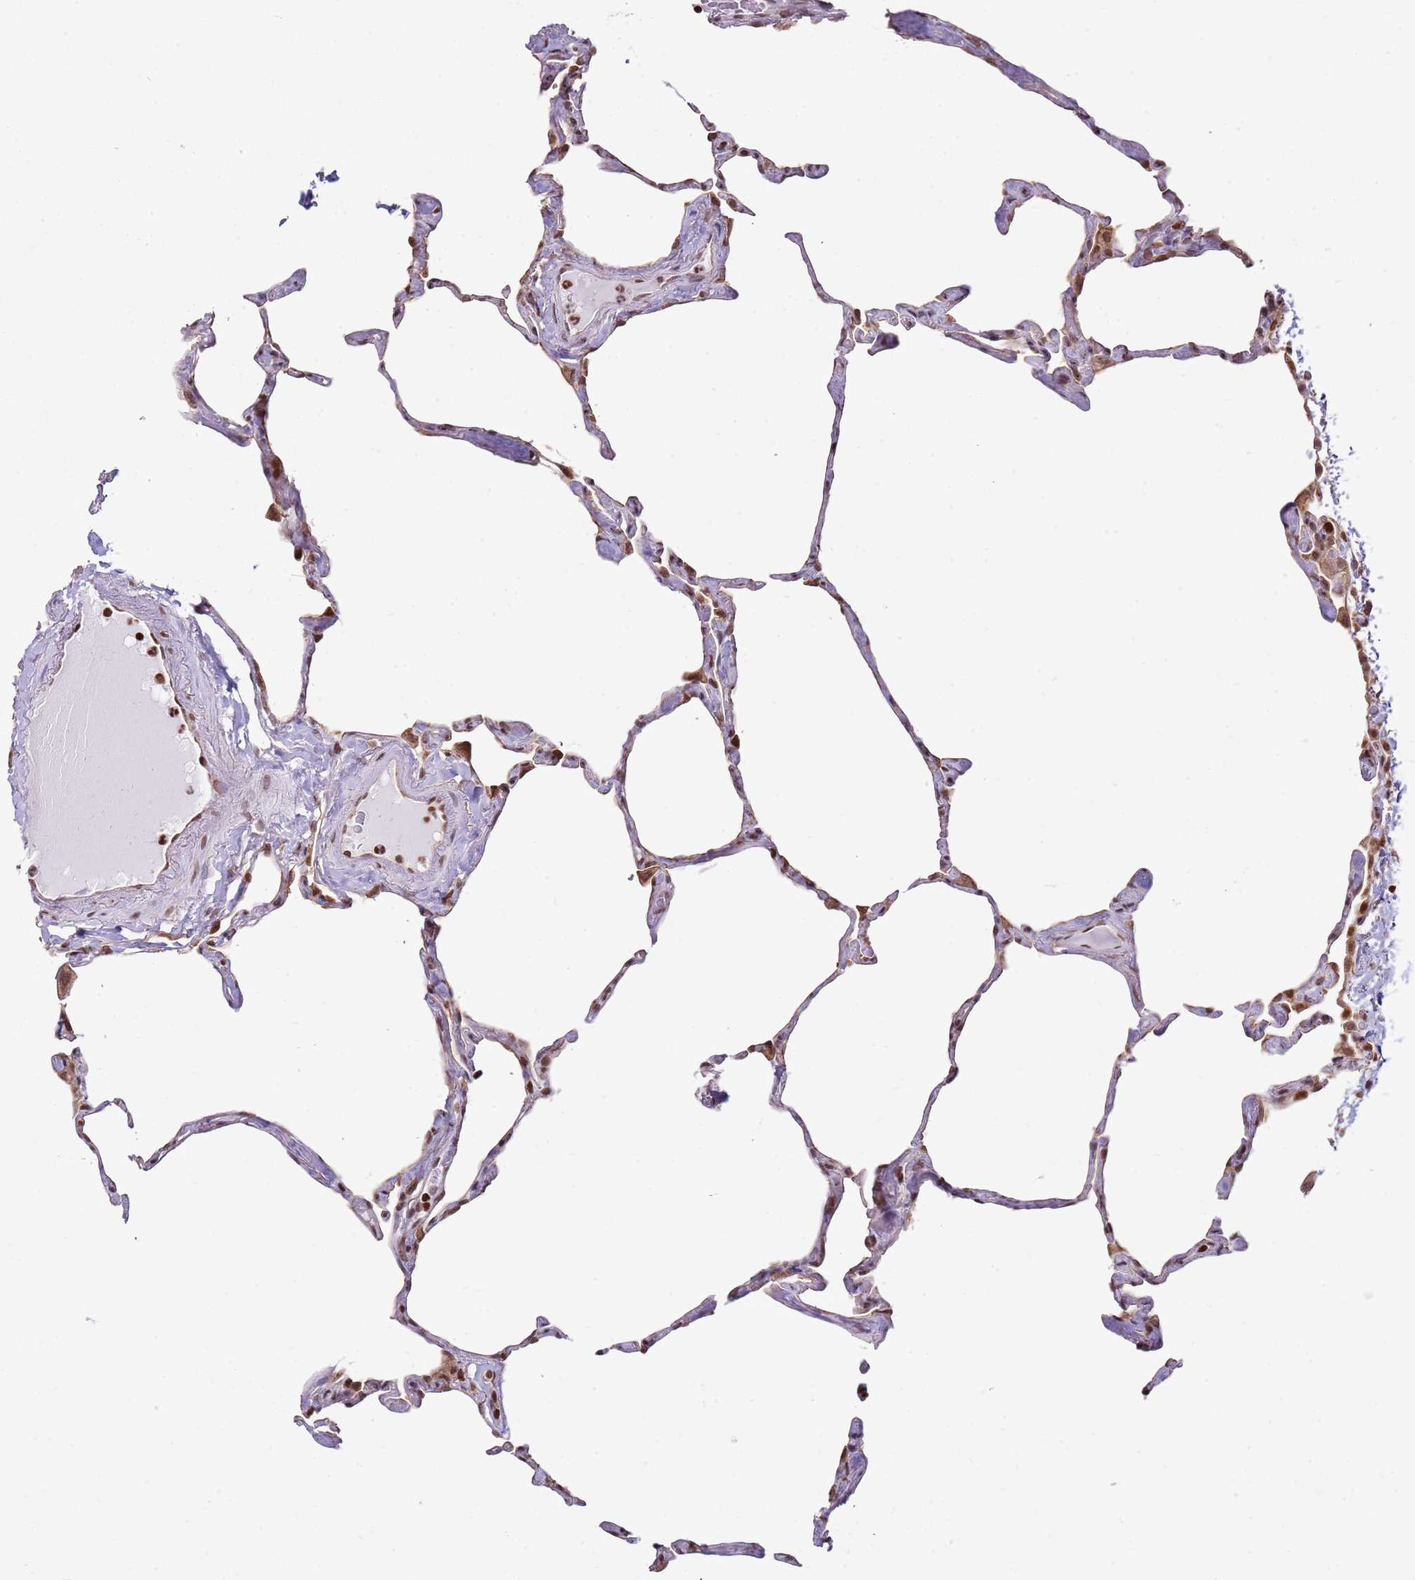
{"staining": {"intensity": "weak", "quantity": "25%-75%", "location": "cytoplasmic/membranous"}, "tissue": "lung", "cell_type": "Alveolar cells", "image_type": "normal", "snomed": [{"axis": "morphology", "description": "Normal tissue, NOS"}, {"axis": "topography", "description": "Lung"}], "caption": "Immunohistochemistry (IHC) staining of unremarkable lung, which reveals low levels of weak cytoplasmic/membranous staining in about 25%-75% of alveolar cells indicating weak cytoplasmic/membranous protein positivity. The staining was performed using DAB (brown) for protein detection and nuclei were counterstained in hematoxylin (blue).", "gene": "SCAF1", "patient": {"sex": "male", "age": 65}}